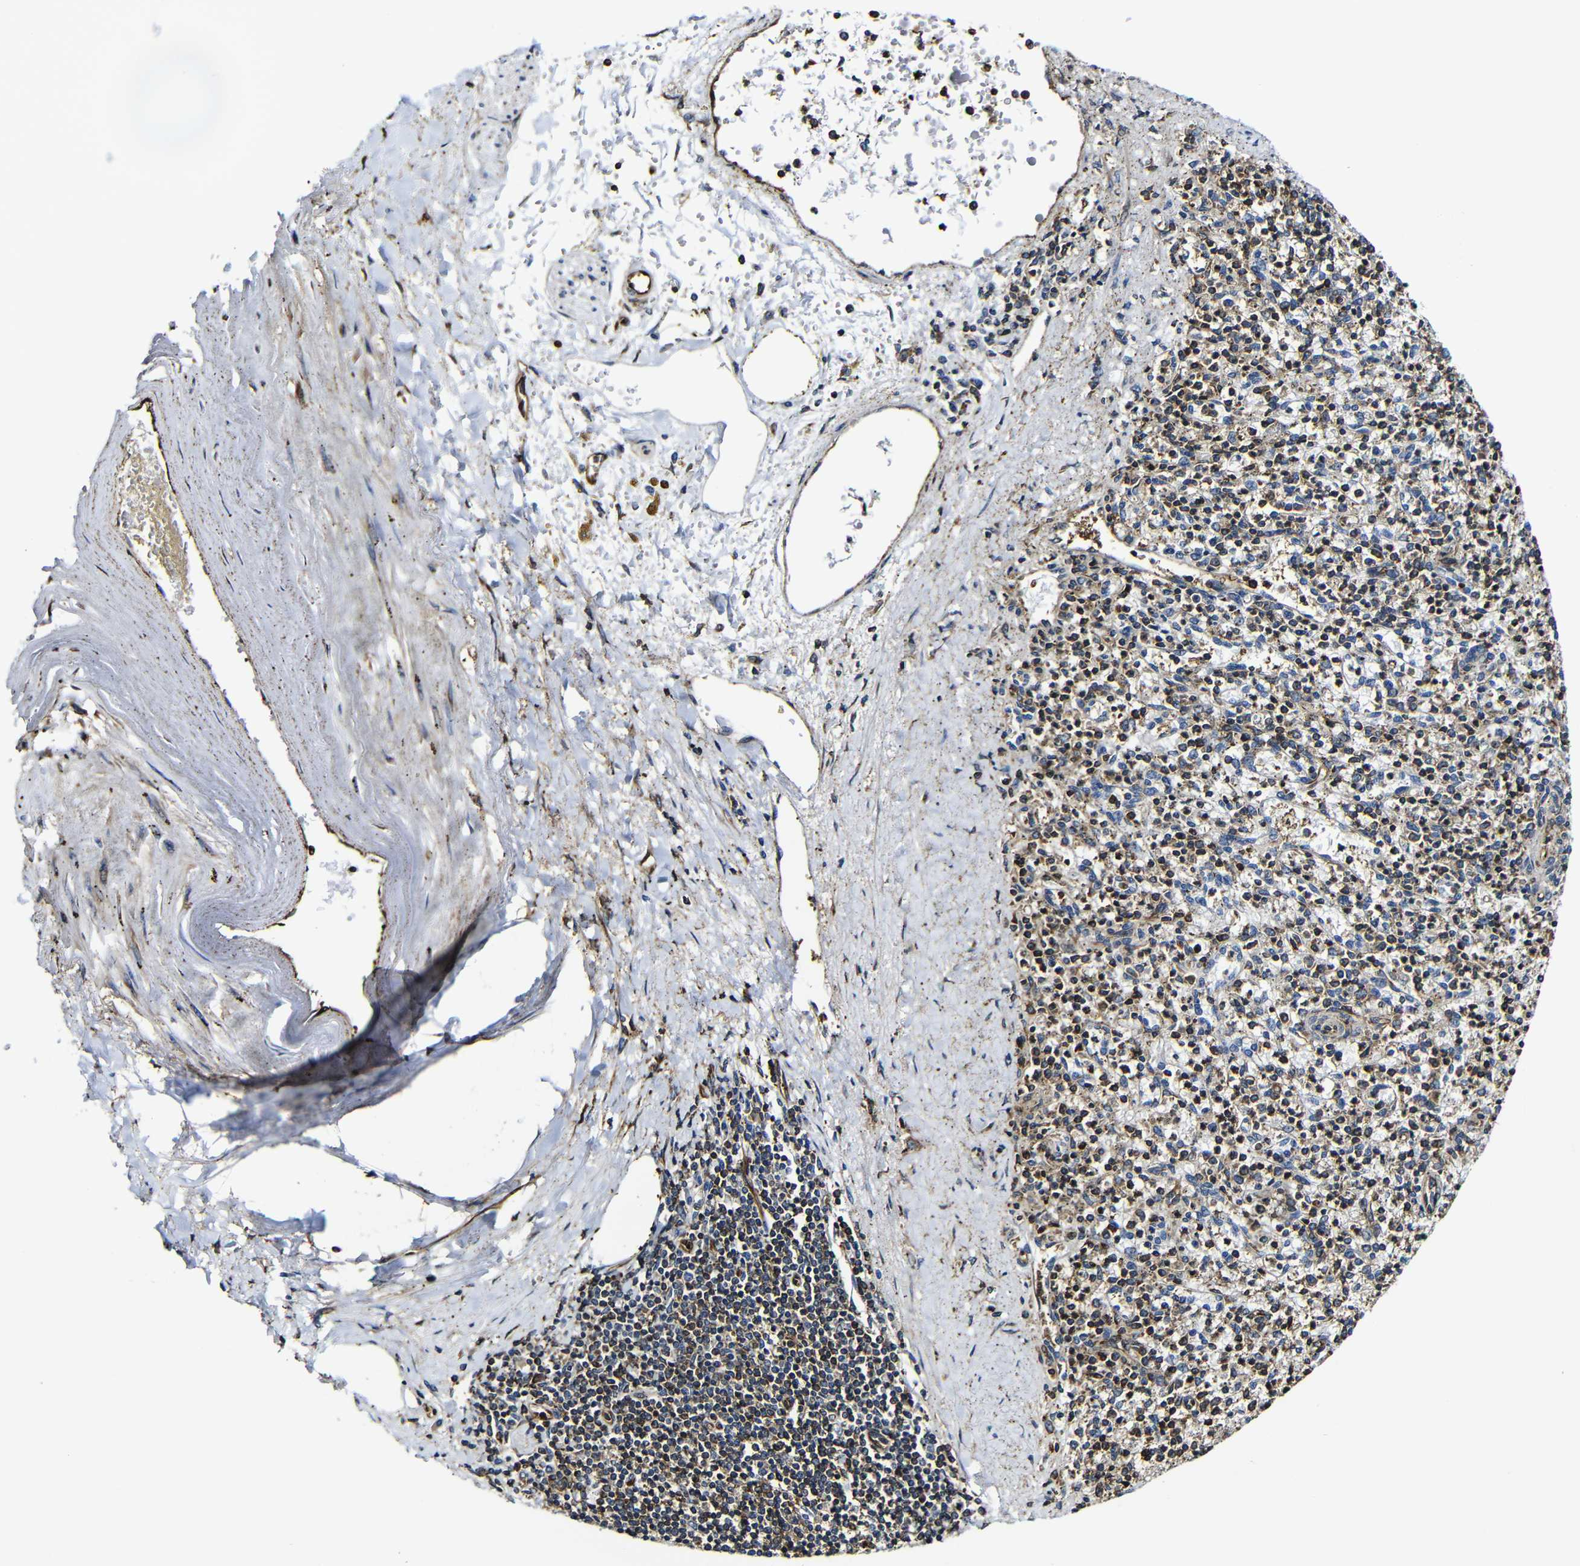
{"staining": {"intensity": "moderate", "quantity": "25%-75%", "location": "cytoplasmic/membranous"}, "tissue": "spleen", "cell_type": "Cells in red pulp", "image_type": "normal", "snomed": [{"axis": "morphology", "description": "Normal tissue, NOS"}, {"axis": "topography", "description": "Spleen"}], "caption": "The immunohistochemical stain shows moderate cytoplasmic/membranous positivity in cells in red pulp of normal spleen. Immunohistochemistry stains the protein of interest in brown and the nuclei are stained blue.", "gene": "MSN", "patient": {"sex": "male", "age": 72}}